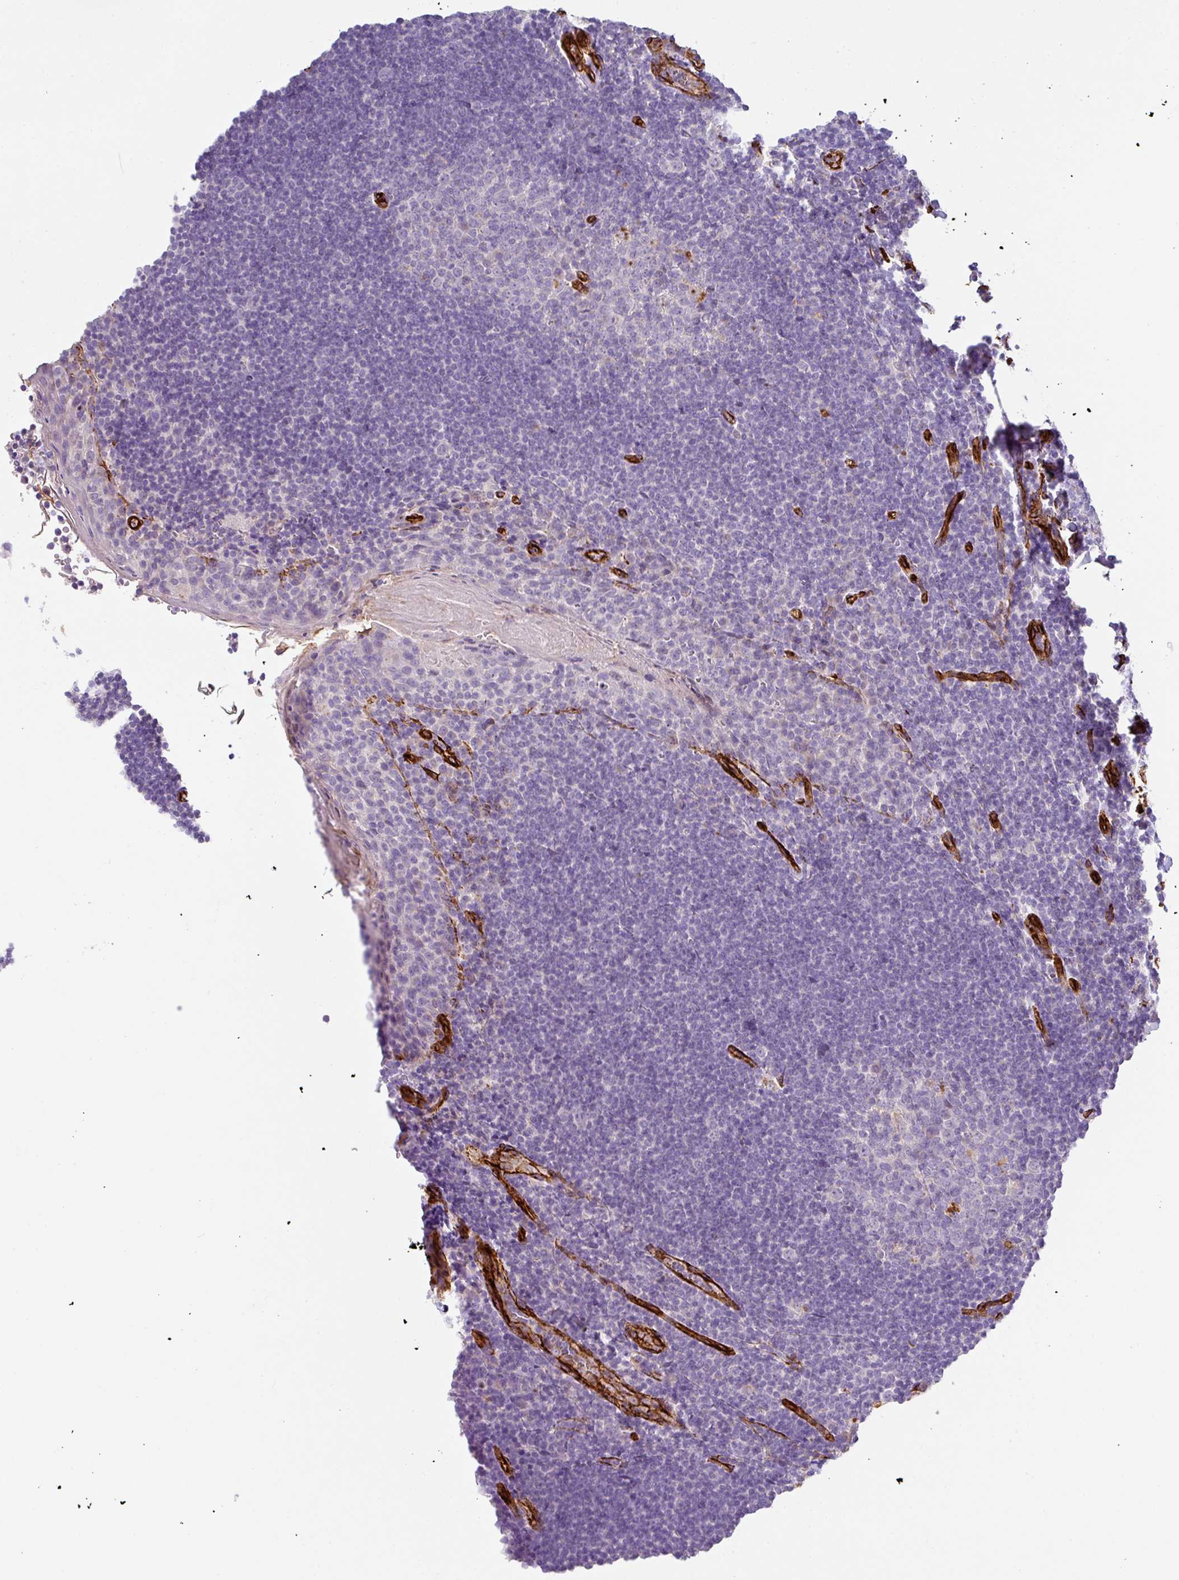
{"staining": {"intensity": "negative", "quantity": "none", "location": "none"}, "tissue": "tonsil", "cell_type": "Germinal center cells", "image_type": "normal", "snomed": [{"axis": "morphology", "description": "Normal tissue, NOS"}, {"axis": "topography", "description": "Tonsil"}], "caption": "Germinal center cells show no significant protein expression in normal tonsil. (Stains: DAB immunohistochemistry with hematoxylin counter stain, Microscopy: brightfield microscopy at high magnification).", "gene": "SLC25A17", "patient": {"sex": "male", "age": 27}}